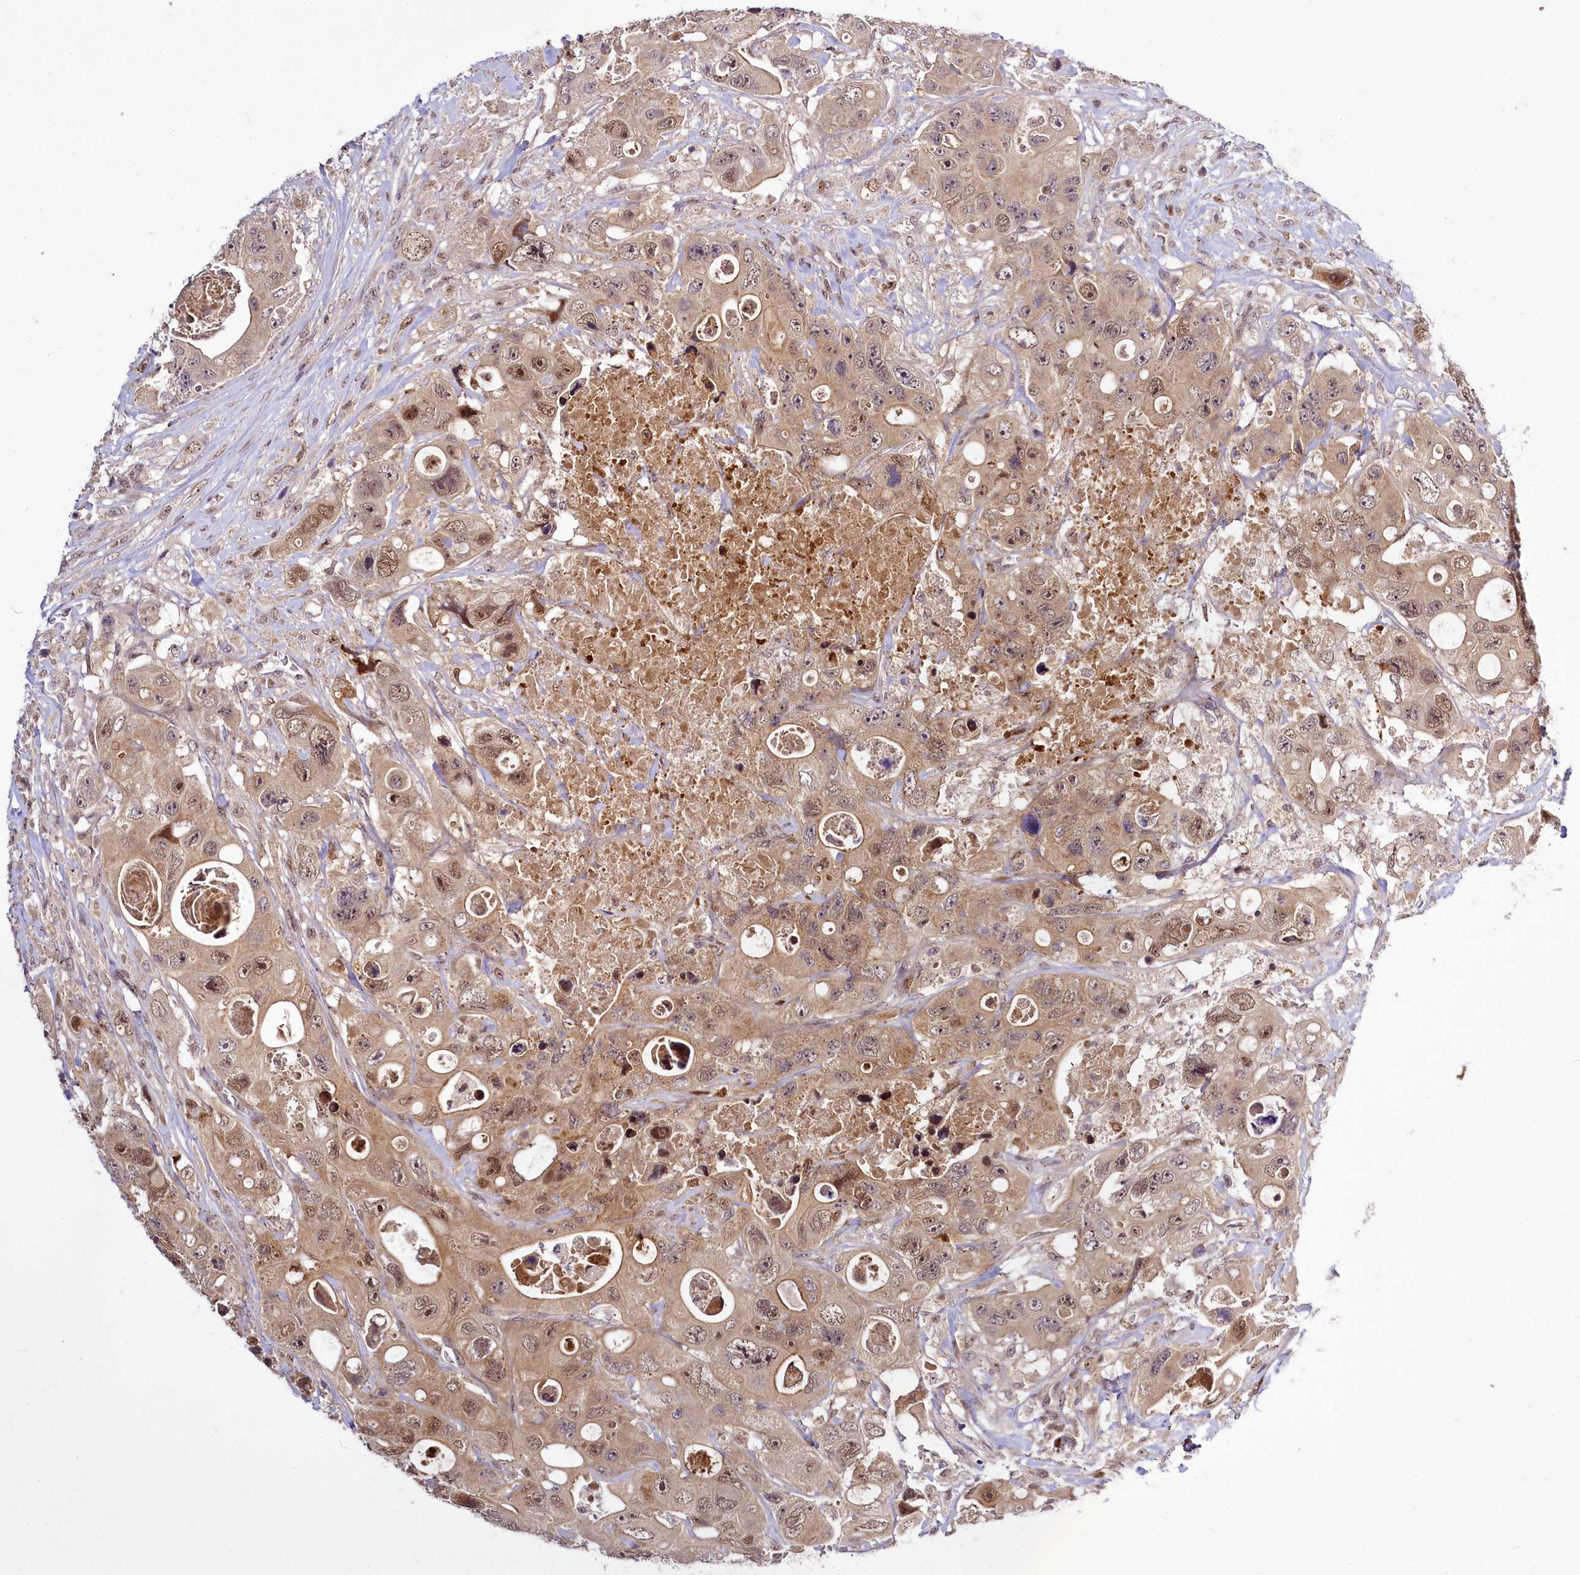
{"staining": {"intensity": "weak", "quantity": ">75%", "location": "cytoplasmic/membranous,nuclear"}, "tissue": "colorectal cancer", "cell_type": "Tumor cells", "image_type": "cancer", "snomed": [{"axis": "morphology", "description": "Adenocarcinoma, NOS"}, {"axis": "topography", "description": "Colon"}], "caption": "A brown stain shows weak cytoplasmic/membranous and nuclear staining of a protein in adenocarcinoma (colorectal) tumor cells. The staining is performed using DAB brown chromogen to label protein expression. The nuclei are counter-stained blue using hematoxylin.", "gene": "MAML2", "patient": {"sex": "female", "age": 46}}